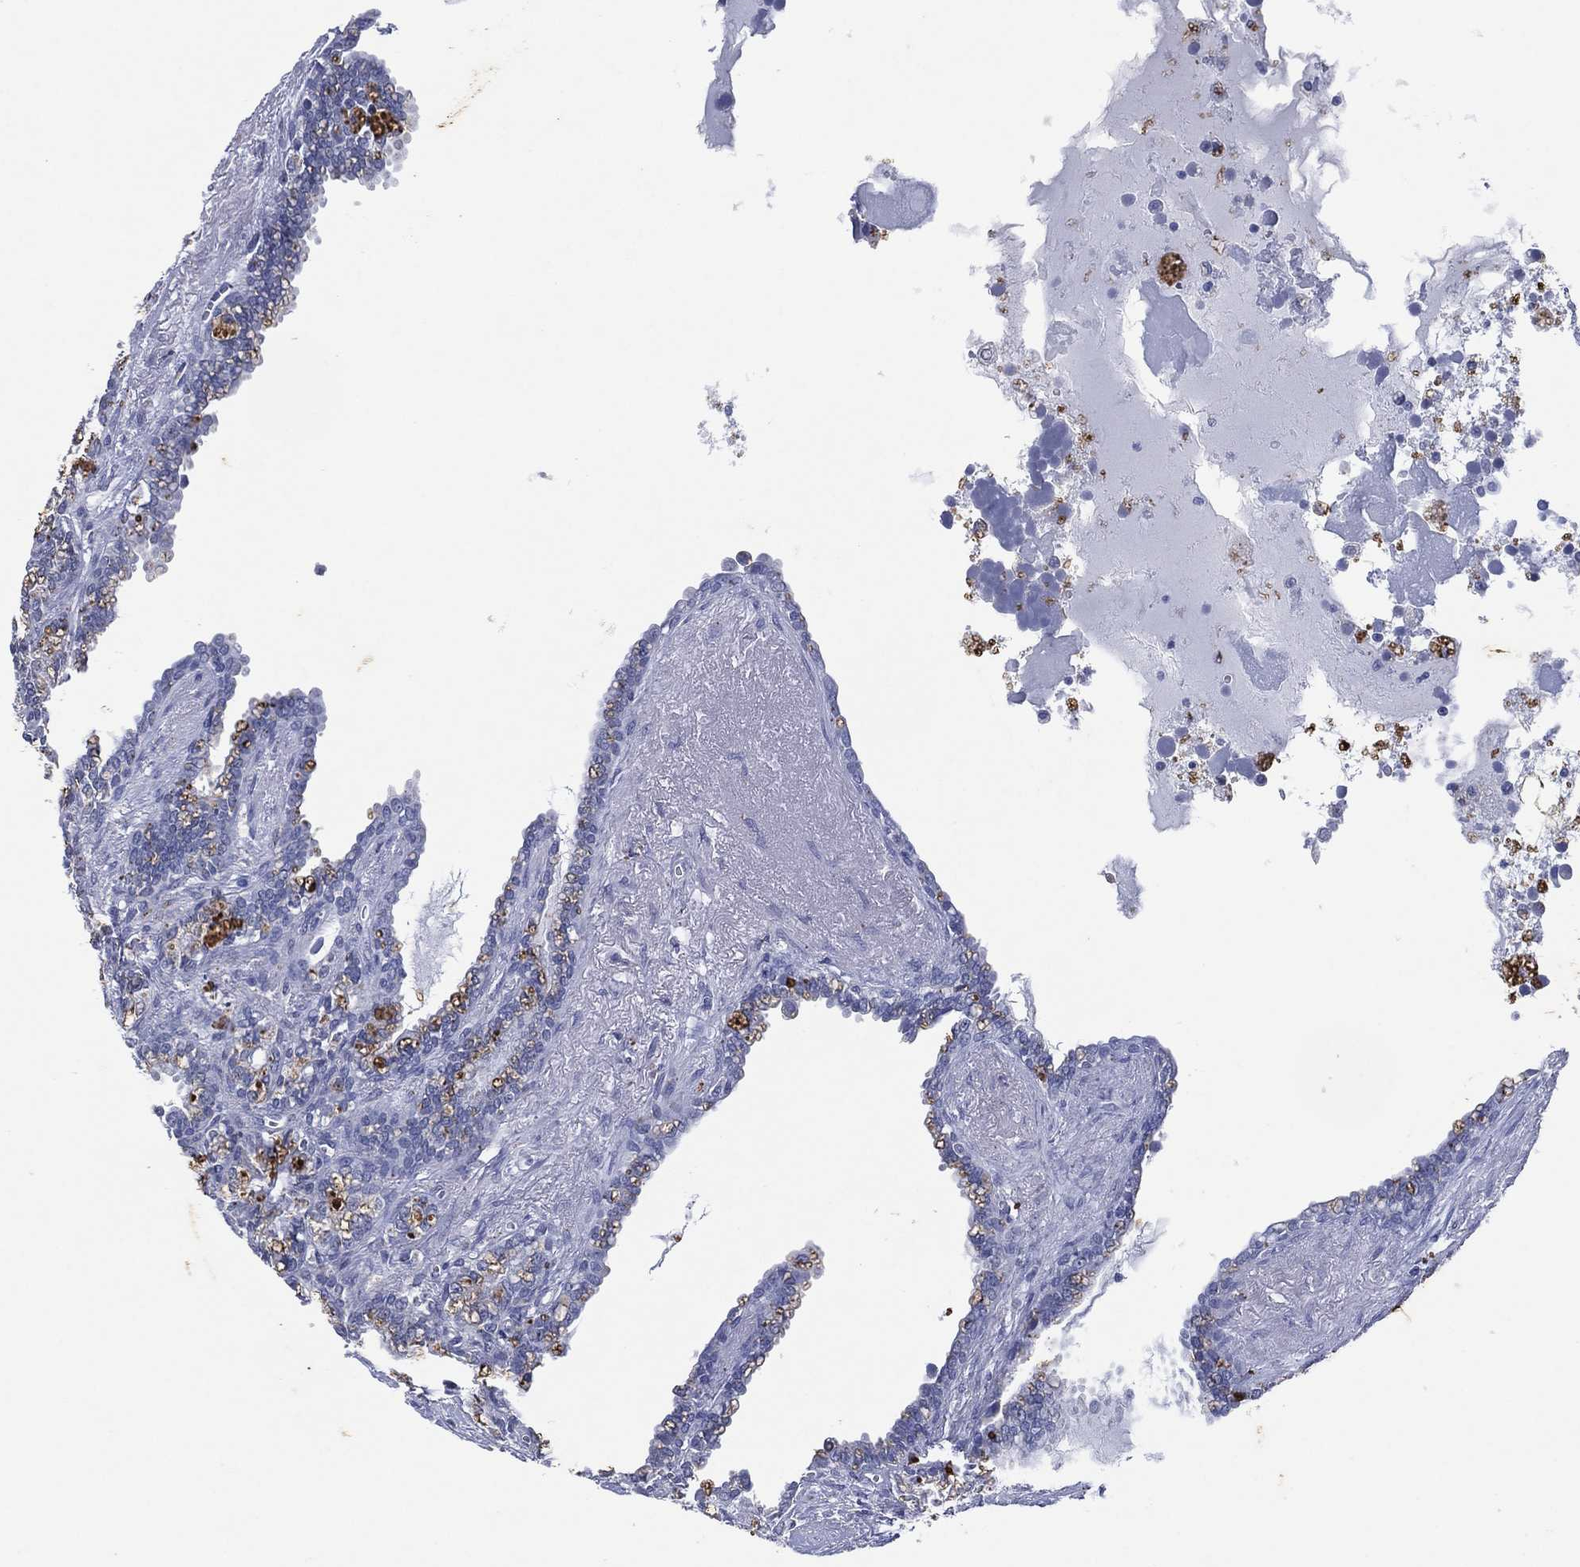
{"staining": {"intensity": "negative", "quantity": "none", "location": "none"}, "tissue": "seminal vesicle", "cell_type": "Glandular cells", "image_type": "normal", "snomed": [{"axis": "morphology", "description": "Normal tissue, NOS"}, {"axis": "morphology", "description": "Urothelial carcinoma, NOS"}, {"axis": "topography", "description": "Urinary bladder"}, {"axis": "topography", "description": "Seminal veicle"}], "caption": "IHC photomicrograph of unremarkable seminal vesicle stained for a protein (brown), which shows no staining in glandular cells.", "gene": "FSCN2", "patient": {"sex": "male", "age": 76}}